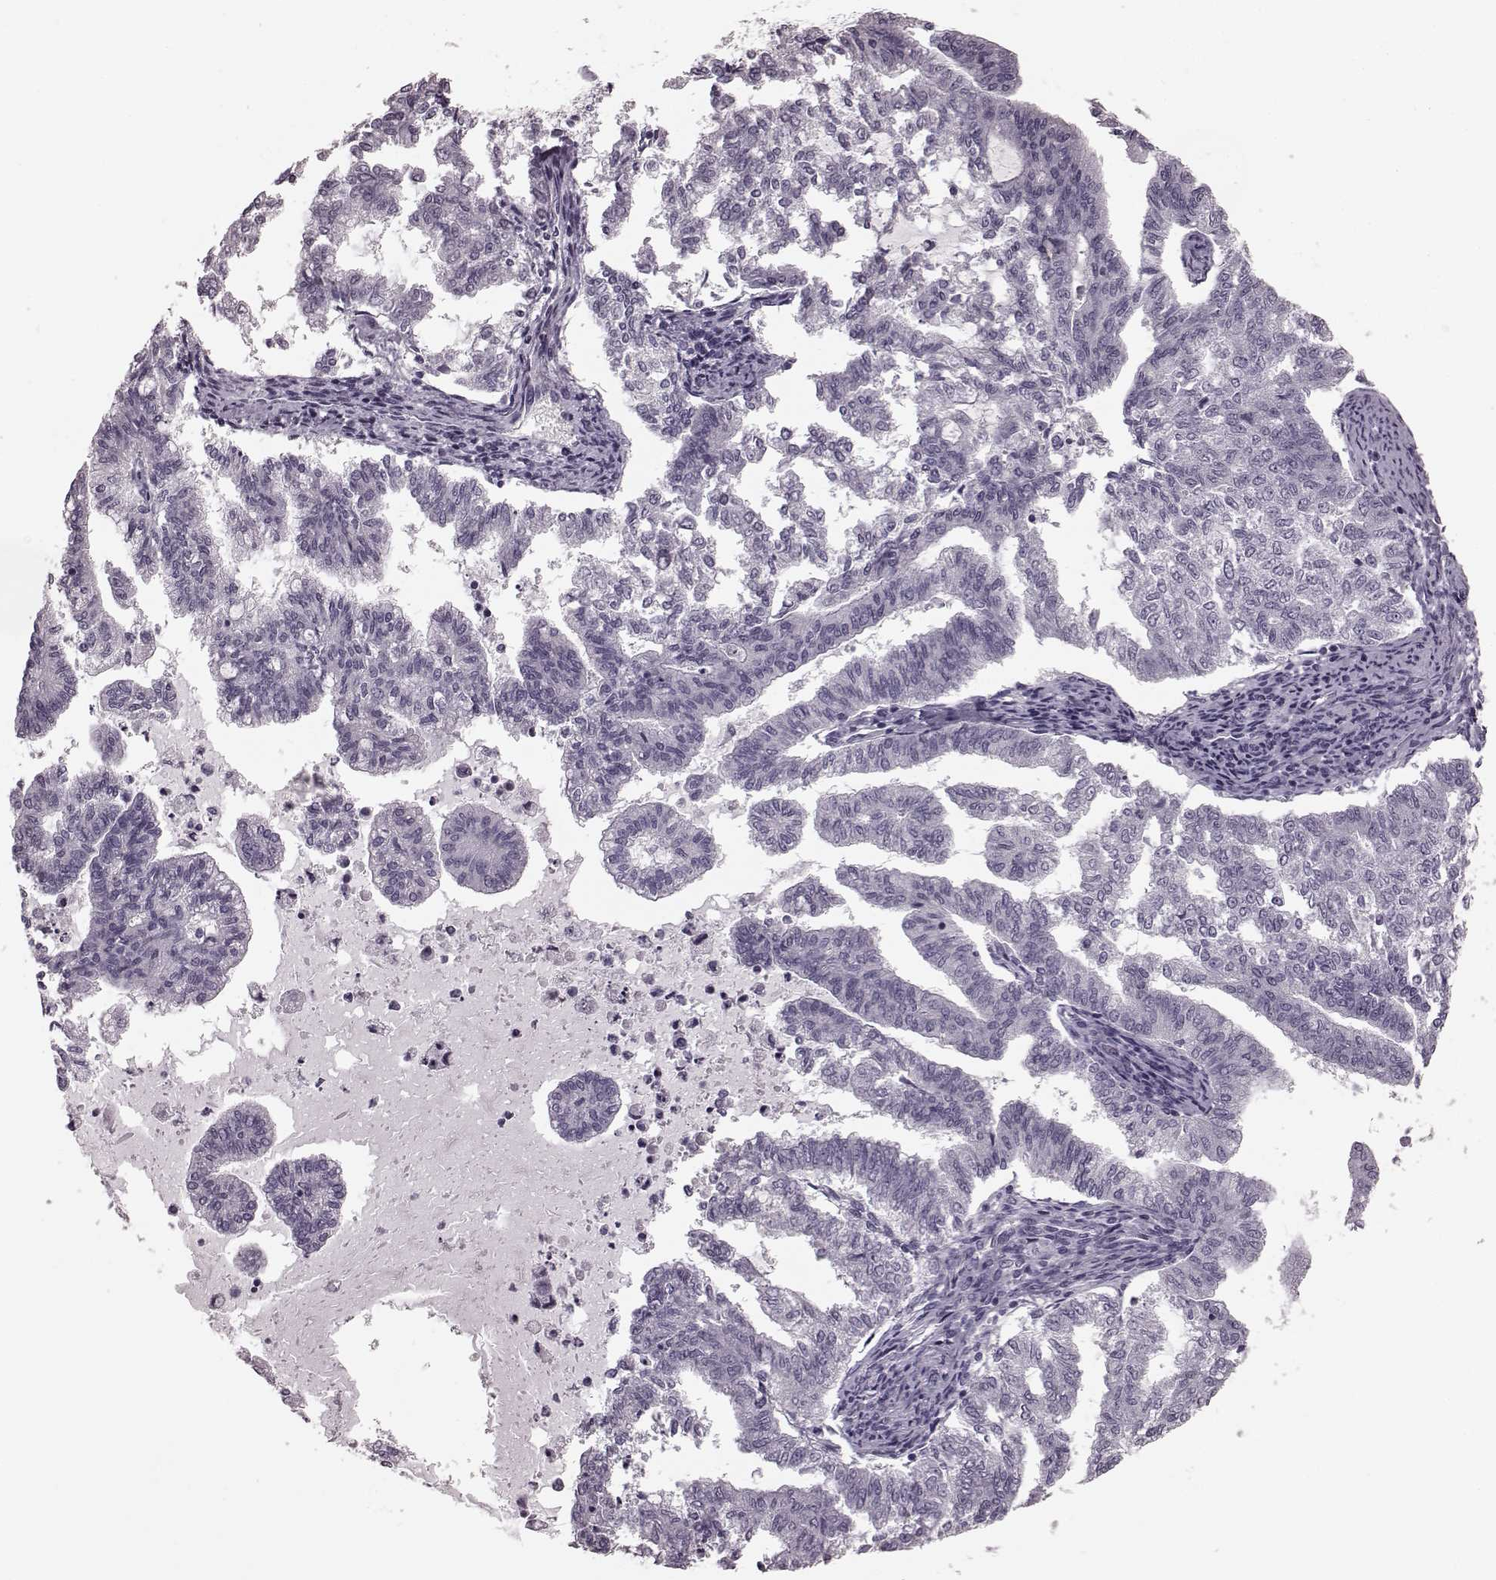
{"staining": {"intensity": "negative", "quantity": "none", "location": "none"}, "tissue": "endometrial cancer", "cell_type": "Tumor cells", "image_type": "cancer", "snomed": [{"axis": "morphology", "description": "Adenocarcinoma, NOS"}, {"axis": "topography", "description": "Endometrium"}], "caption": "This is a micrograph of immunohistochemistry (IHC) staining of adenocarcinoma (endometrial), which shows no expression in tumor cells. (DAB (3,3'-diaminobenzidine) immunohistochemistry (IHC) with hematoxylin counter stain).", "gene": "TRPM1", "patient": {"sex": "female", "age": 79}}